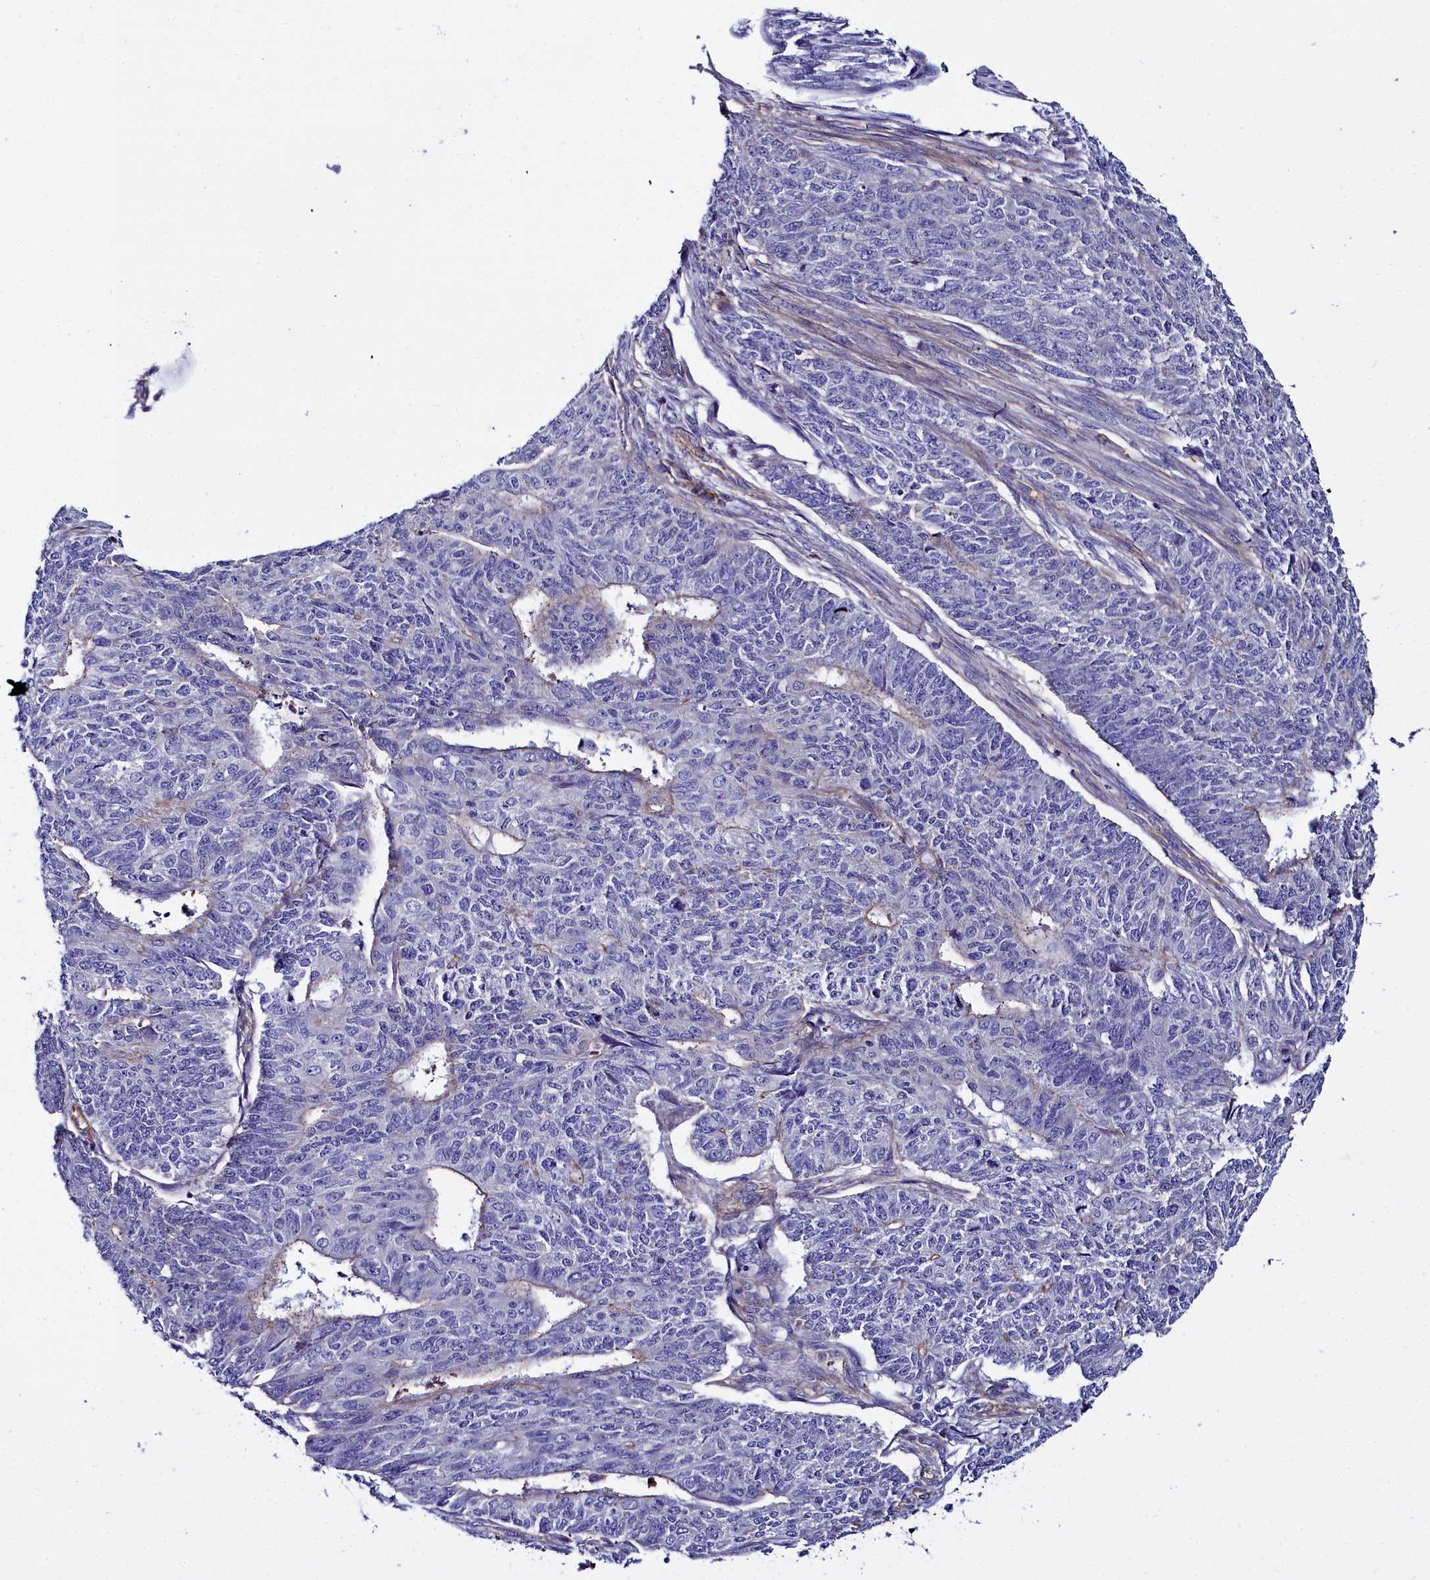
{"staining": {"intensity": "weak", "quantity": "<25%", "location": "cytoplasmic/membranous"}, "tissue": "endometrial cancer", "cell_type": "Tumor cells", "image_type": "cancer", "snomed": [{"axis": "morphology", "description": "Adenocarcinoma, NOS"}, {"axis": "topography", "description": "Endometrium"}], "caption": "An immunohistochemistry (IHC) histopathology image of adenocarcinoma (endometrial) is shown. There is no staining in tumor cells of adenocarcinoma (endometrial).", "gene": "FADS3", "patient": {"sex": "female", "age": 32}}